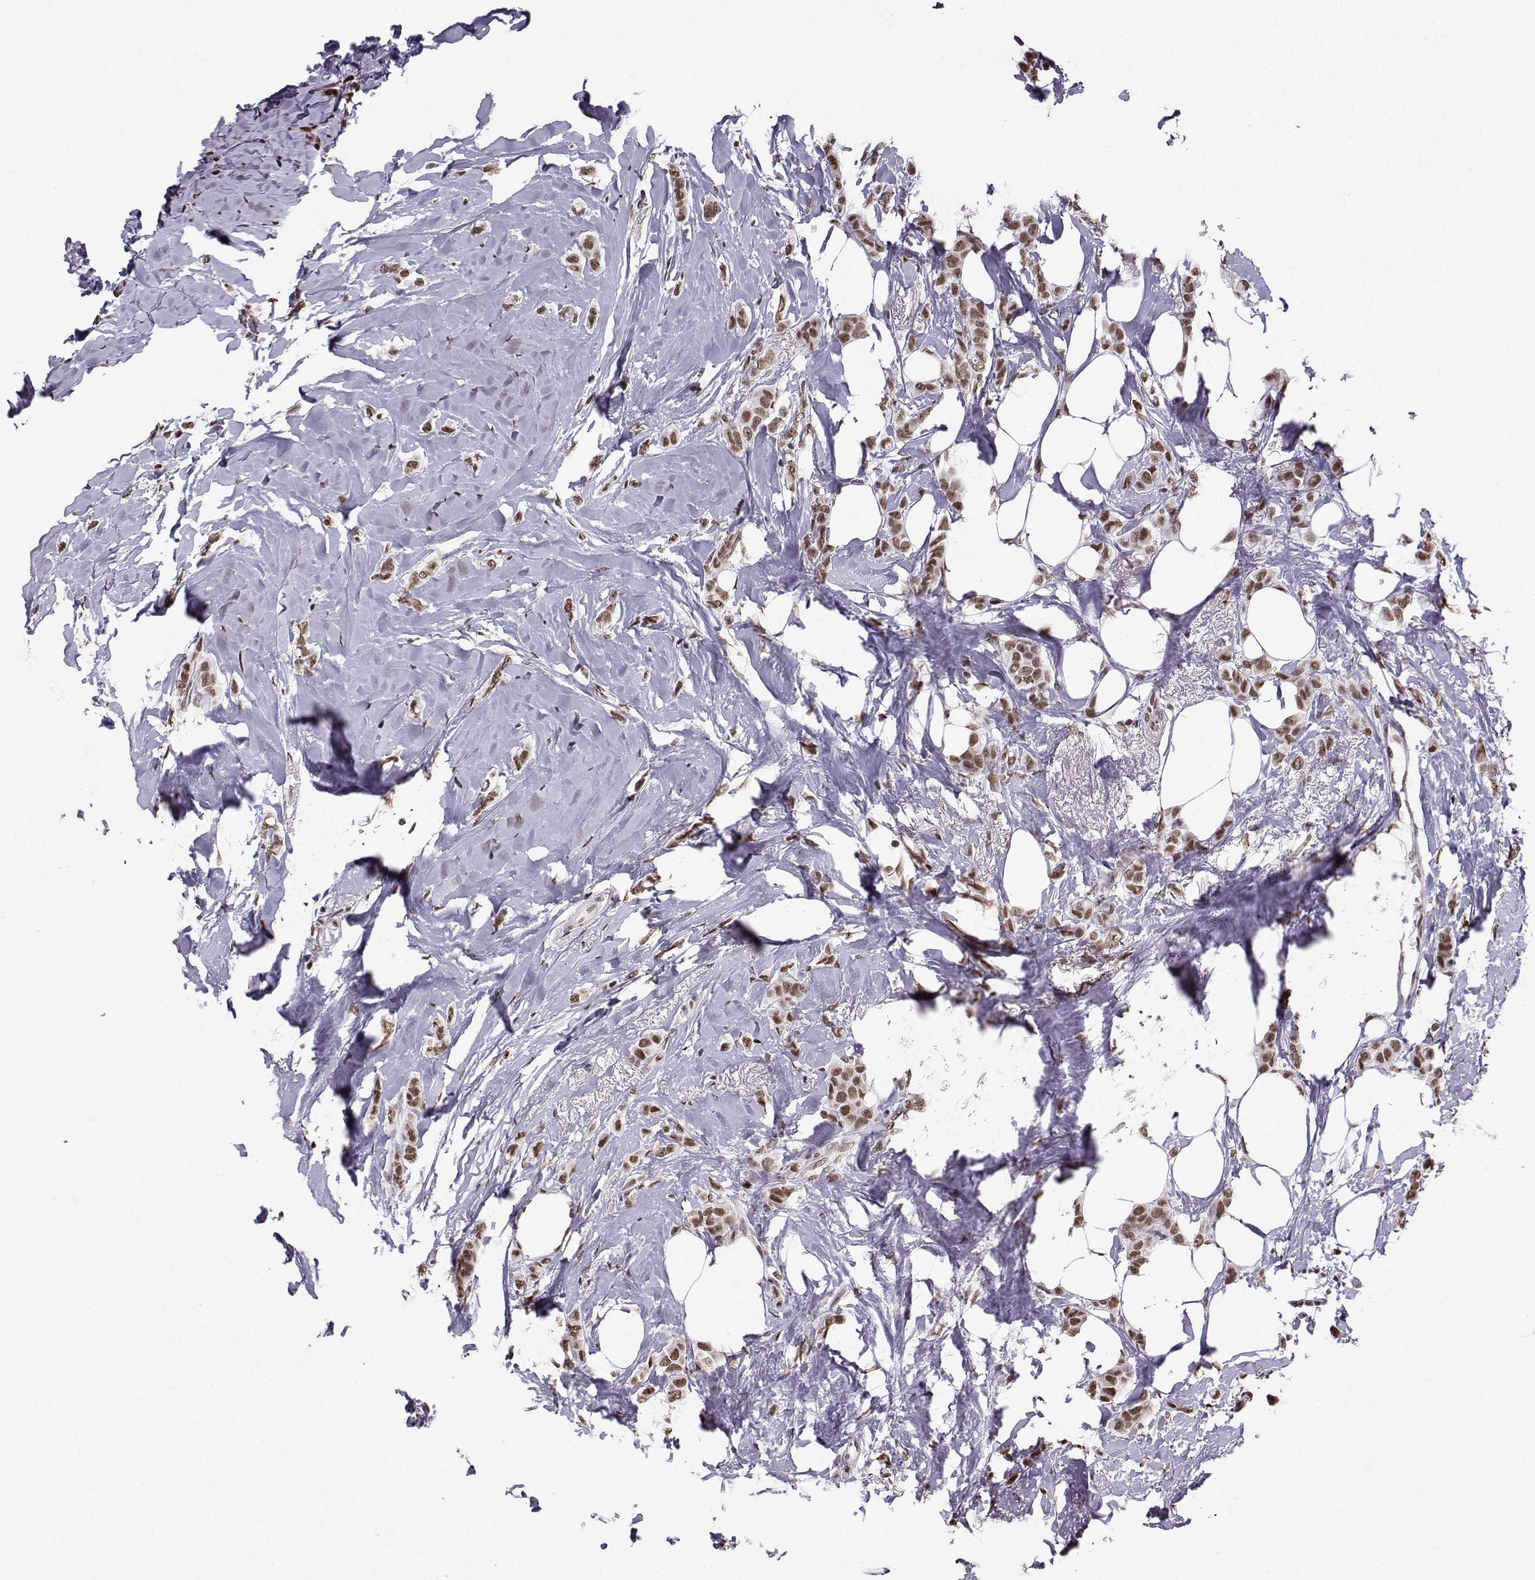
{"staining": {"intensity": "weak", "quantity": ">75%", "location": "nuclear"}, "tissue": "breast cancer", "cell_type": "Tumor cells", "image_type": "cancer", "snomed": [{"axis": "morphology", "description": "Lobular carcinoma"}, {"axis": "topography", "description": "Breast"}], "caption": "Protein positivity by IHC shows weak nuclear staining in about >75% of tumor cells in breast cancer (lobular carcinoma). The protein is shown in brown color, while the nuclei are stained blue.", "gene": "EZH1", "patient": {"sex": "female", "age": 66}}